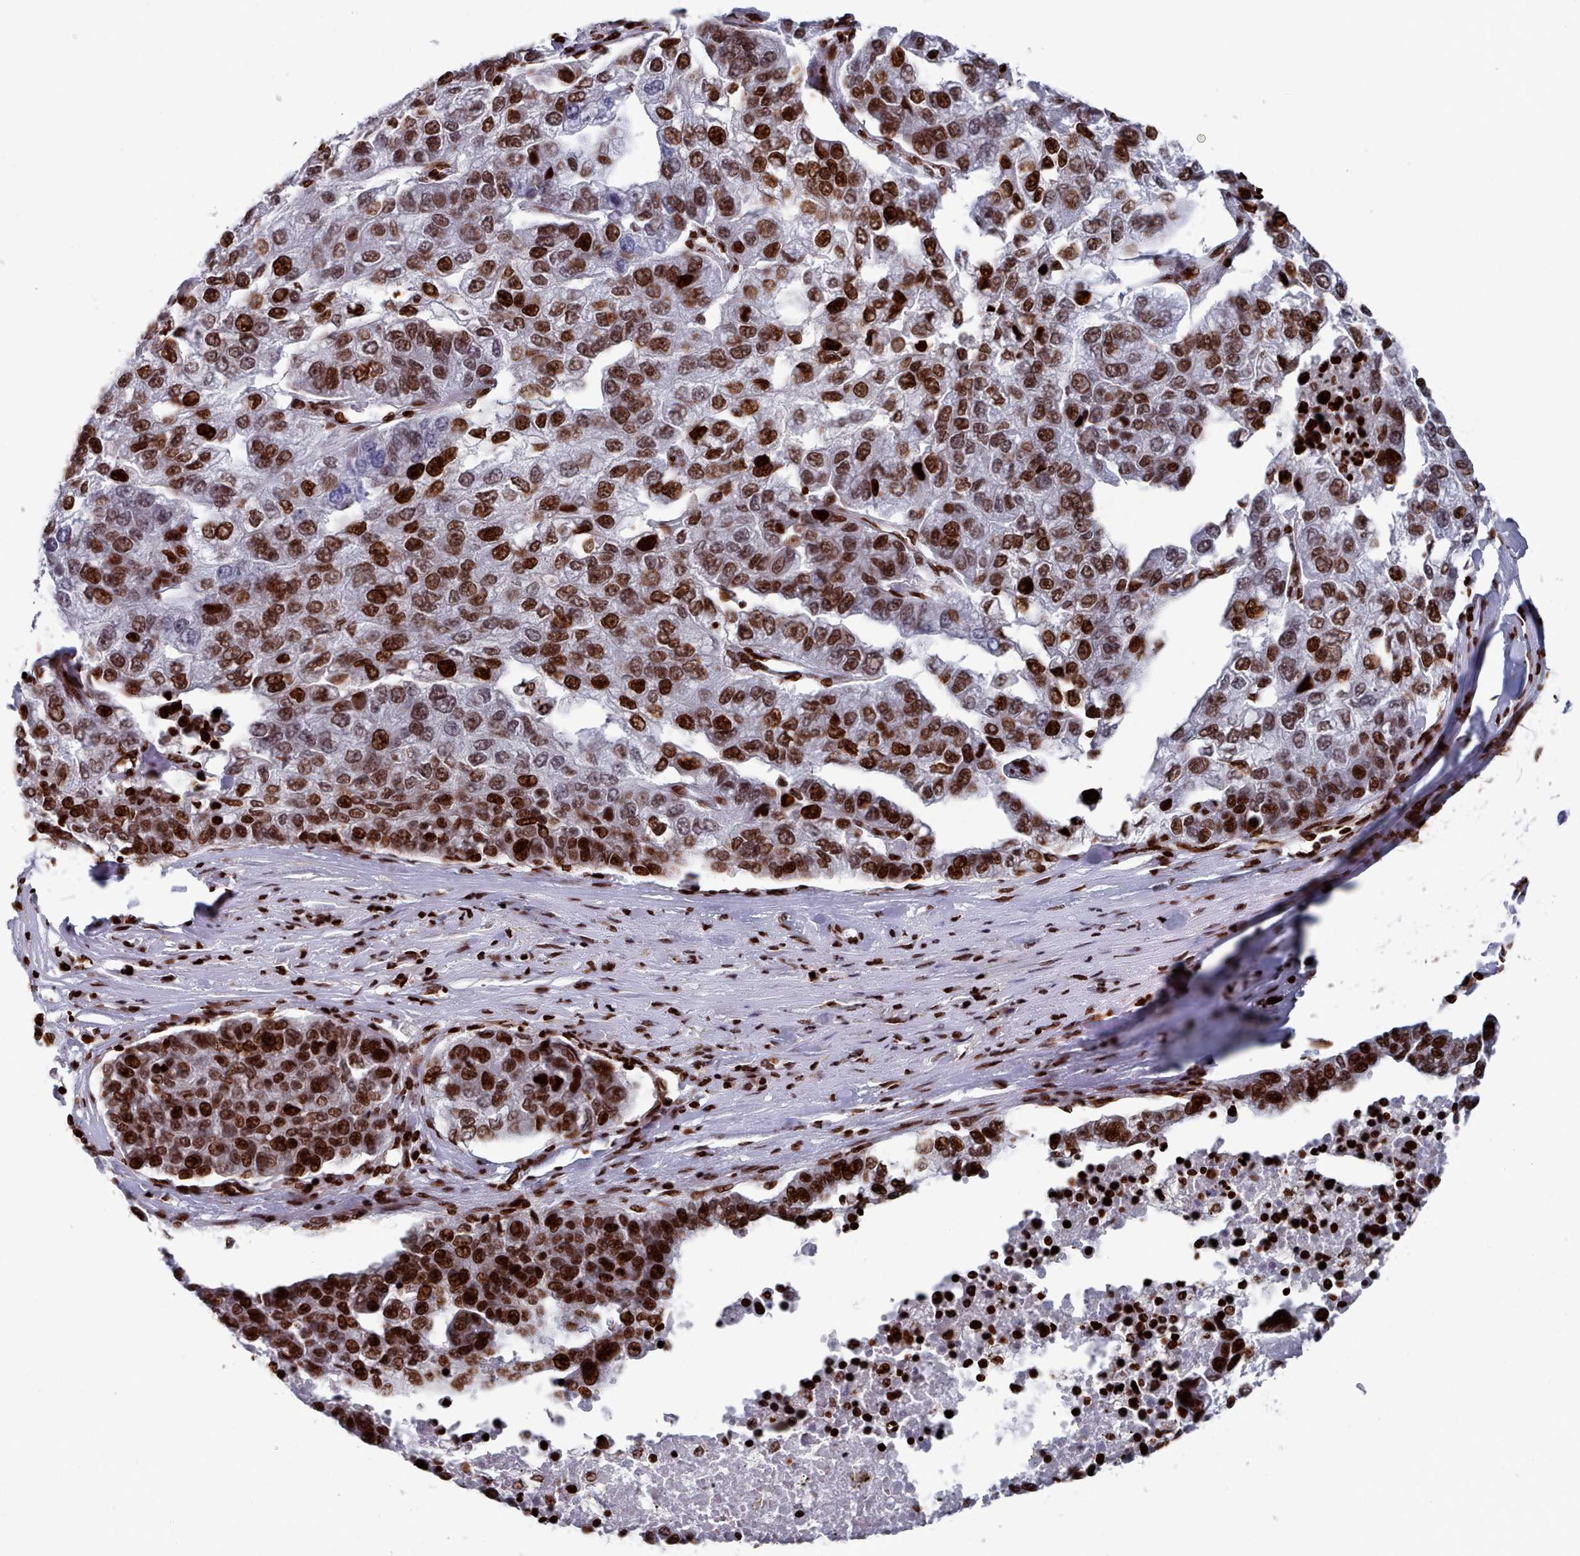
{"staining": {"intensity": "strong", "quantity": ">75%", "location": "nuclear"}, "tissue": "pancreatic cancer", "cell_type": "Tumor cells", "image_type": "cancer", "snomed": [{"axis": "morphology", "description": "Adenocarcinoma, NOS"}, {"axis": "topography", "description": "Pancreas"}], "caption": "Immunohistochemistry histopathology image of neoplastic tissue: adenocarcinoma (pancreatic) stained using immunohistochemistry demonstrates high levels of strong protein expression localized specifically in the nuclear of tumor cells, appearing as a nuclear brown color.", "gene": "PCDHB12", "patient": {"sex": "female", "age": 61}}